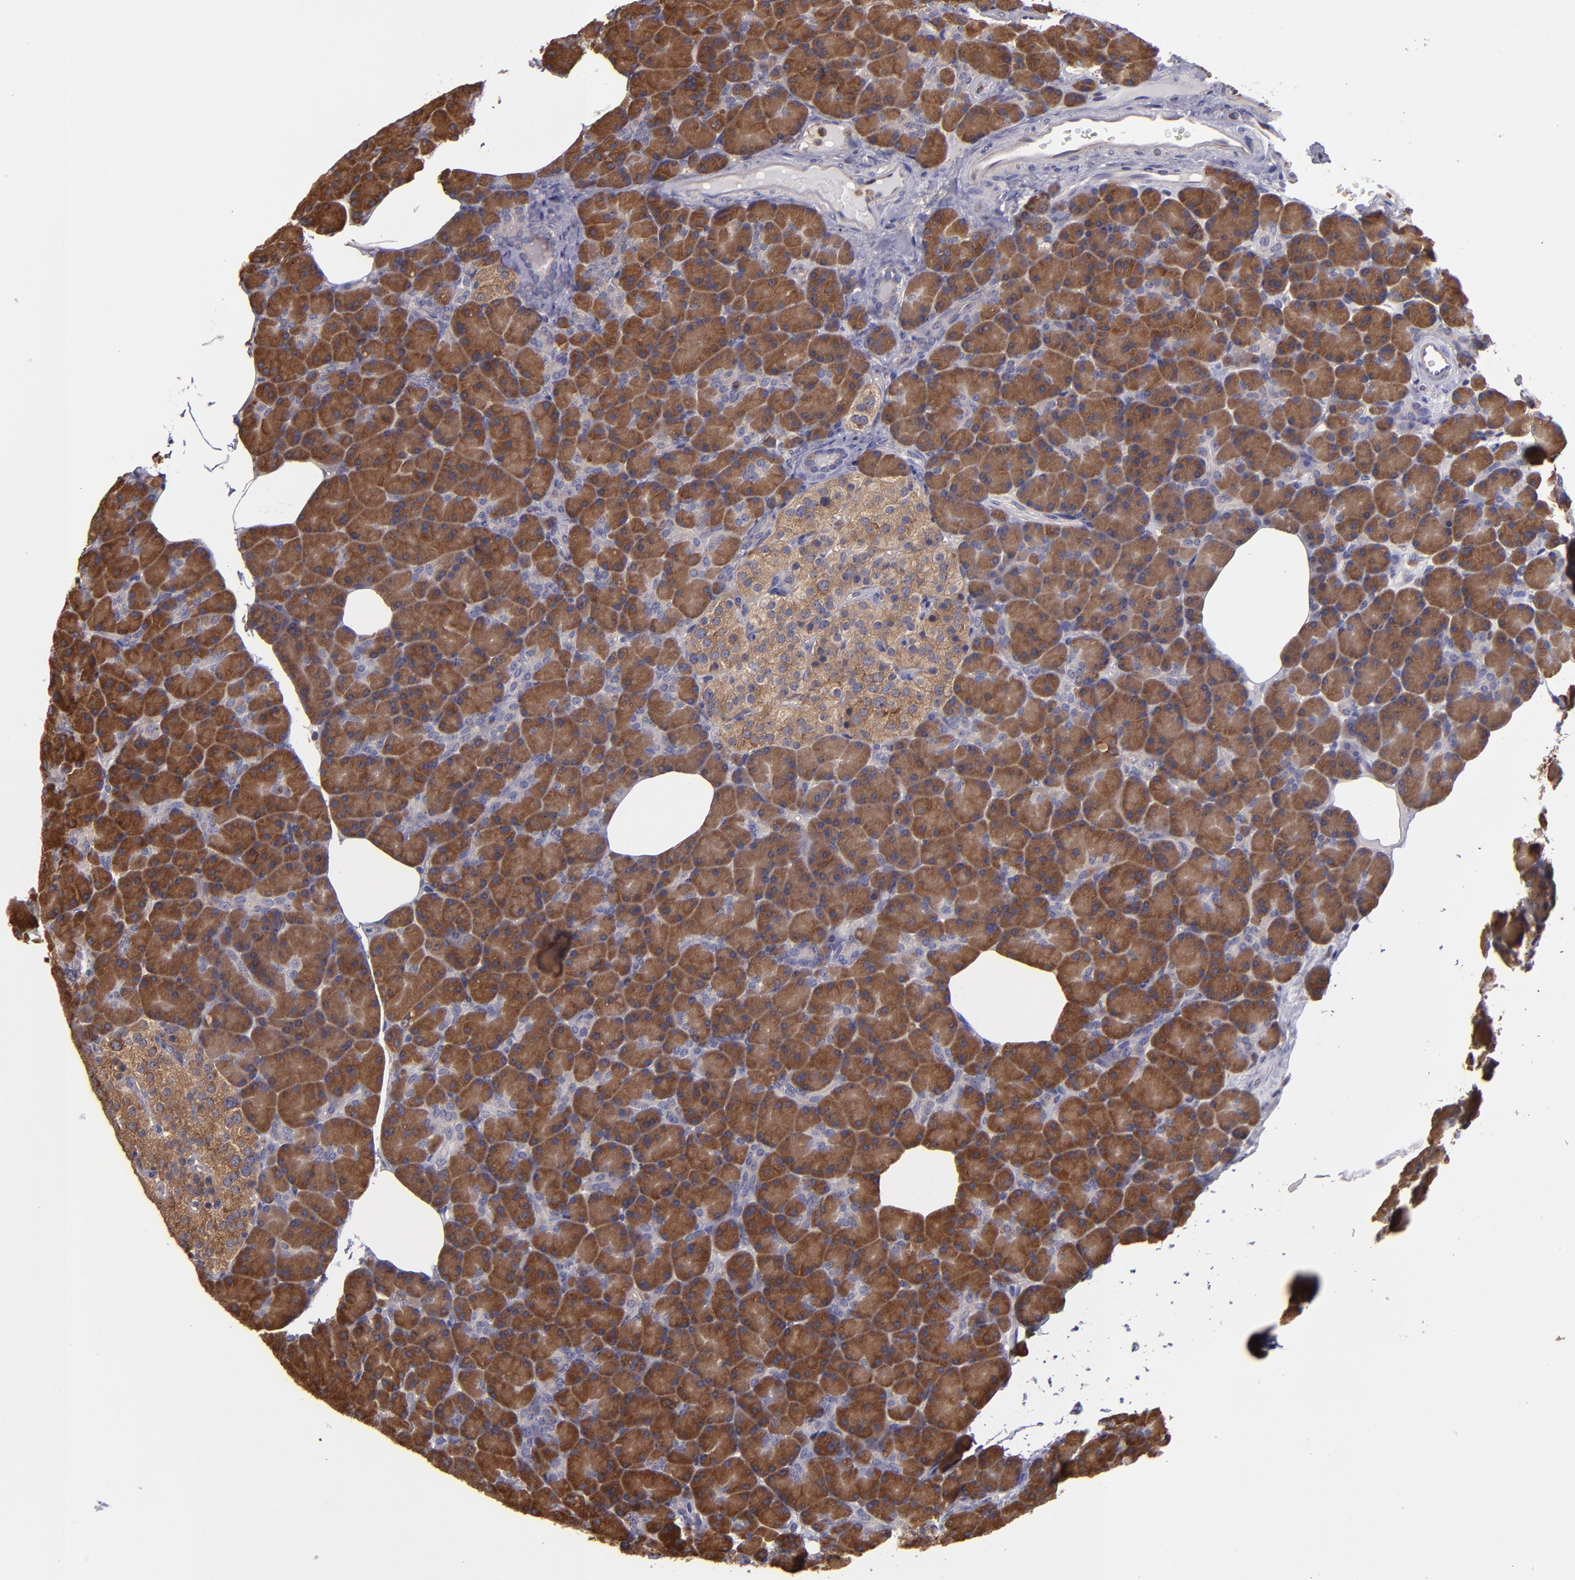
{"staining": {"intensity": "strong", "quantity": ">75%", "location": "cytoplasmic/membranous"}, "tissue": "pancreas", "cell_type": "Exocrine glandular cells", "image_type": "normal", "snomed": [{"axis": "morphology", "description": "Normal tissue, NOS"}, {"axis": "topography", "description": "Pancreas"}], "caption": "A micrograph showing strong cytoplasmic/membranous staining in approximately >75% of exocrine glandular cells in normal pancreas, as visualized by brown immunohistochemical staining.", "gene": "CARS1", "patient": {"sex": "female", "age": 43}}